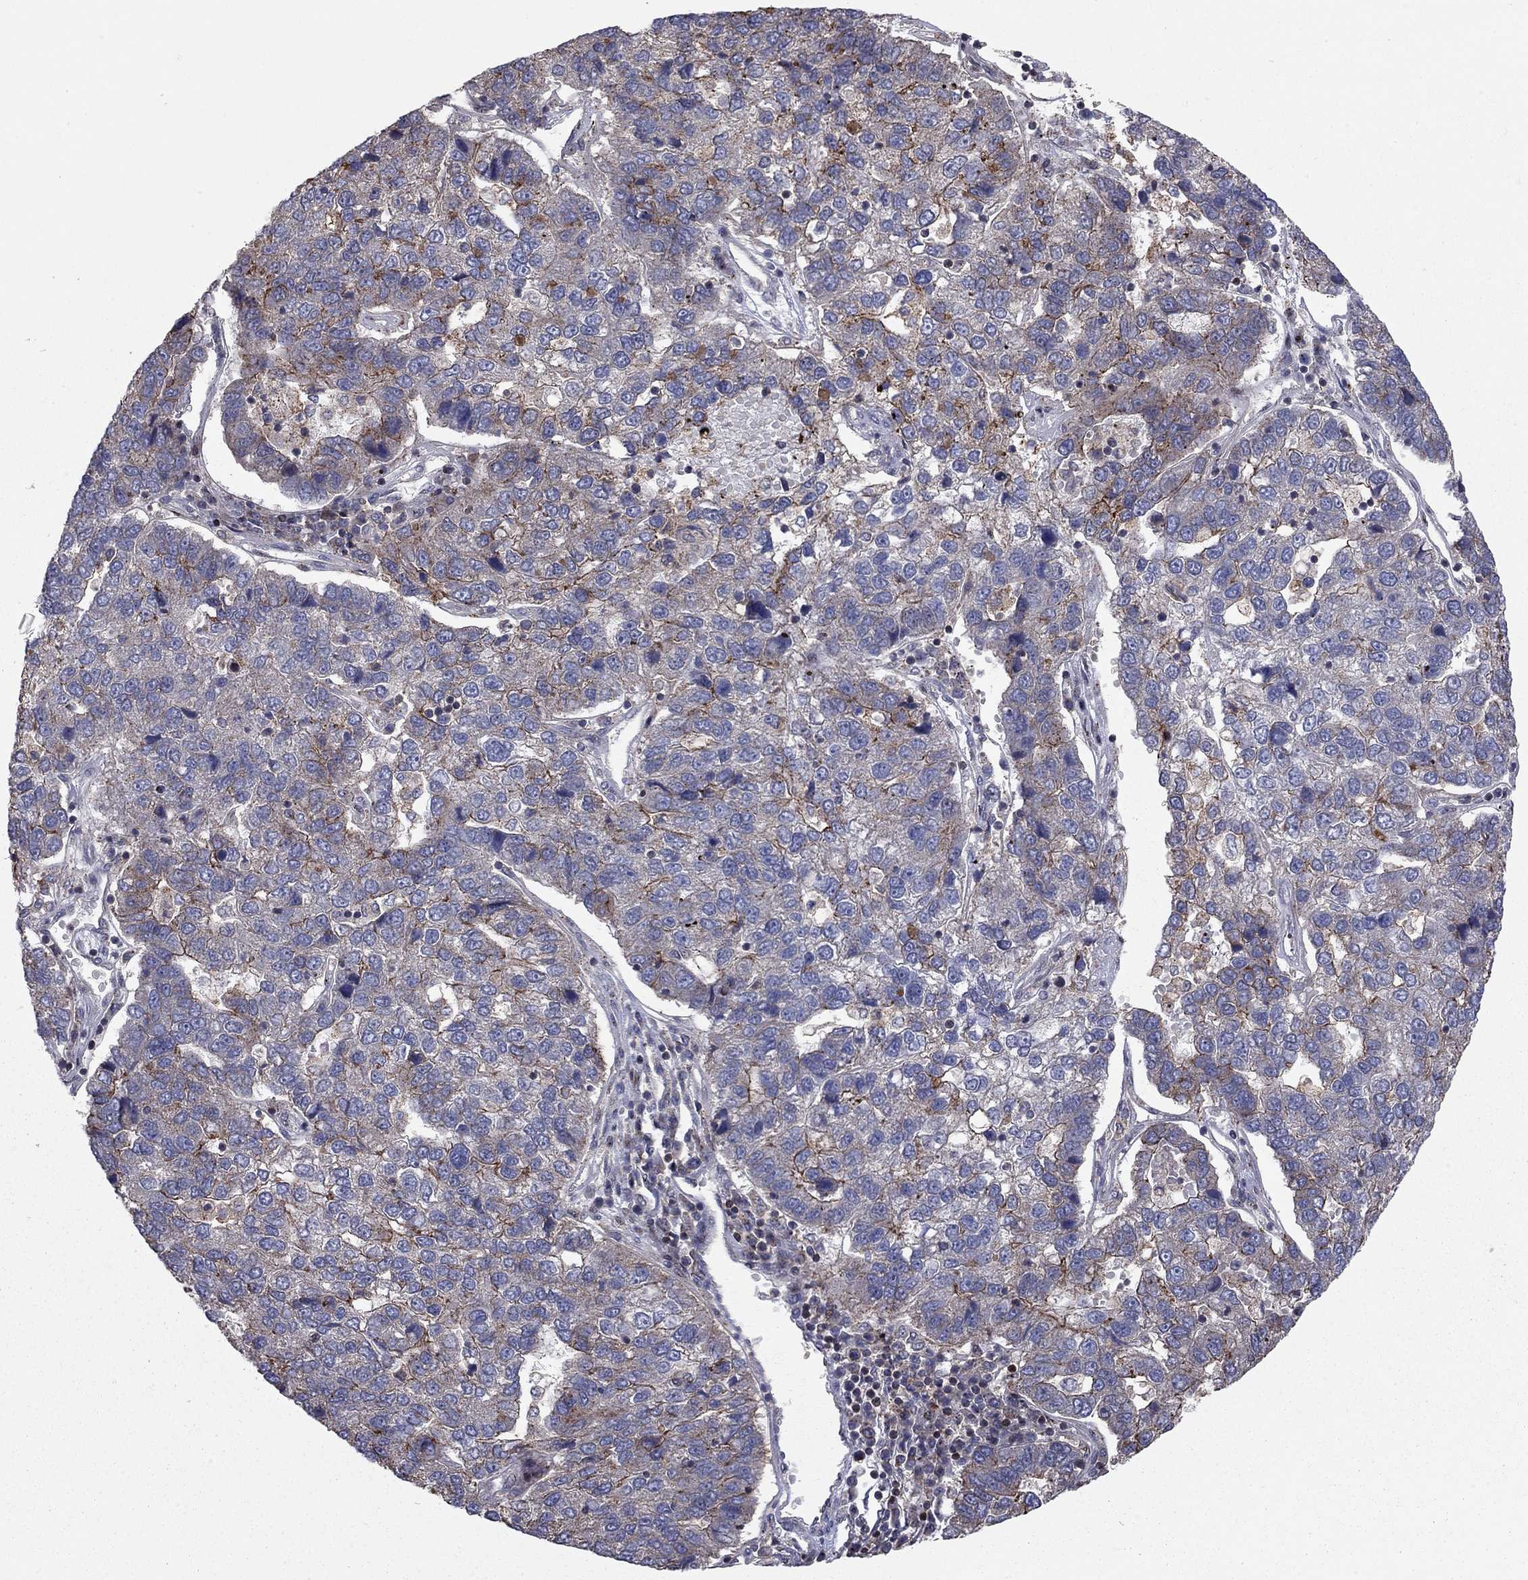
{"staining": {"intensity": "strong", "quantity": "<25%", "location": "cytoplasmic/membranous"}, "tissue": "pancreatic cancer", "cell_type": "Tumor cells", "image_type": "cancer", "snomed": [{"axis": "morphology", "description": "Adenocarcinoma, NOS"}, {"axis": "topography", "description": "Pancreas"}], "caption": "Protein analysis of pancreatic cancer tissue shows strong cytoplasmic/membranous expression in about <25% of tumor cells. The protein is stained brown, and the nuclei are stained in blue (DAB (3,3'-diaminobenzidine) IHC with brightfield microscopy, high magnification).", "gene": "ERN2", "patient": {"sex": "female", "age": 61}}